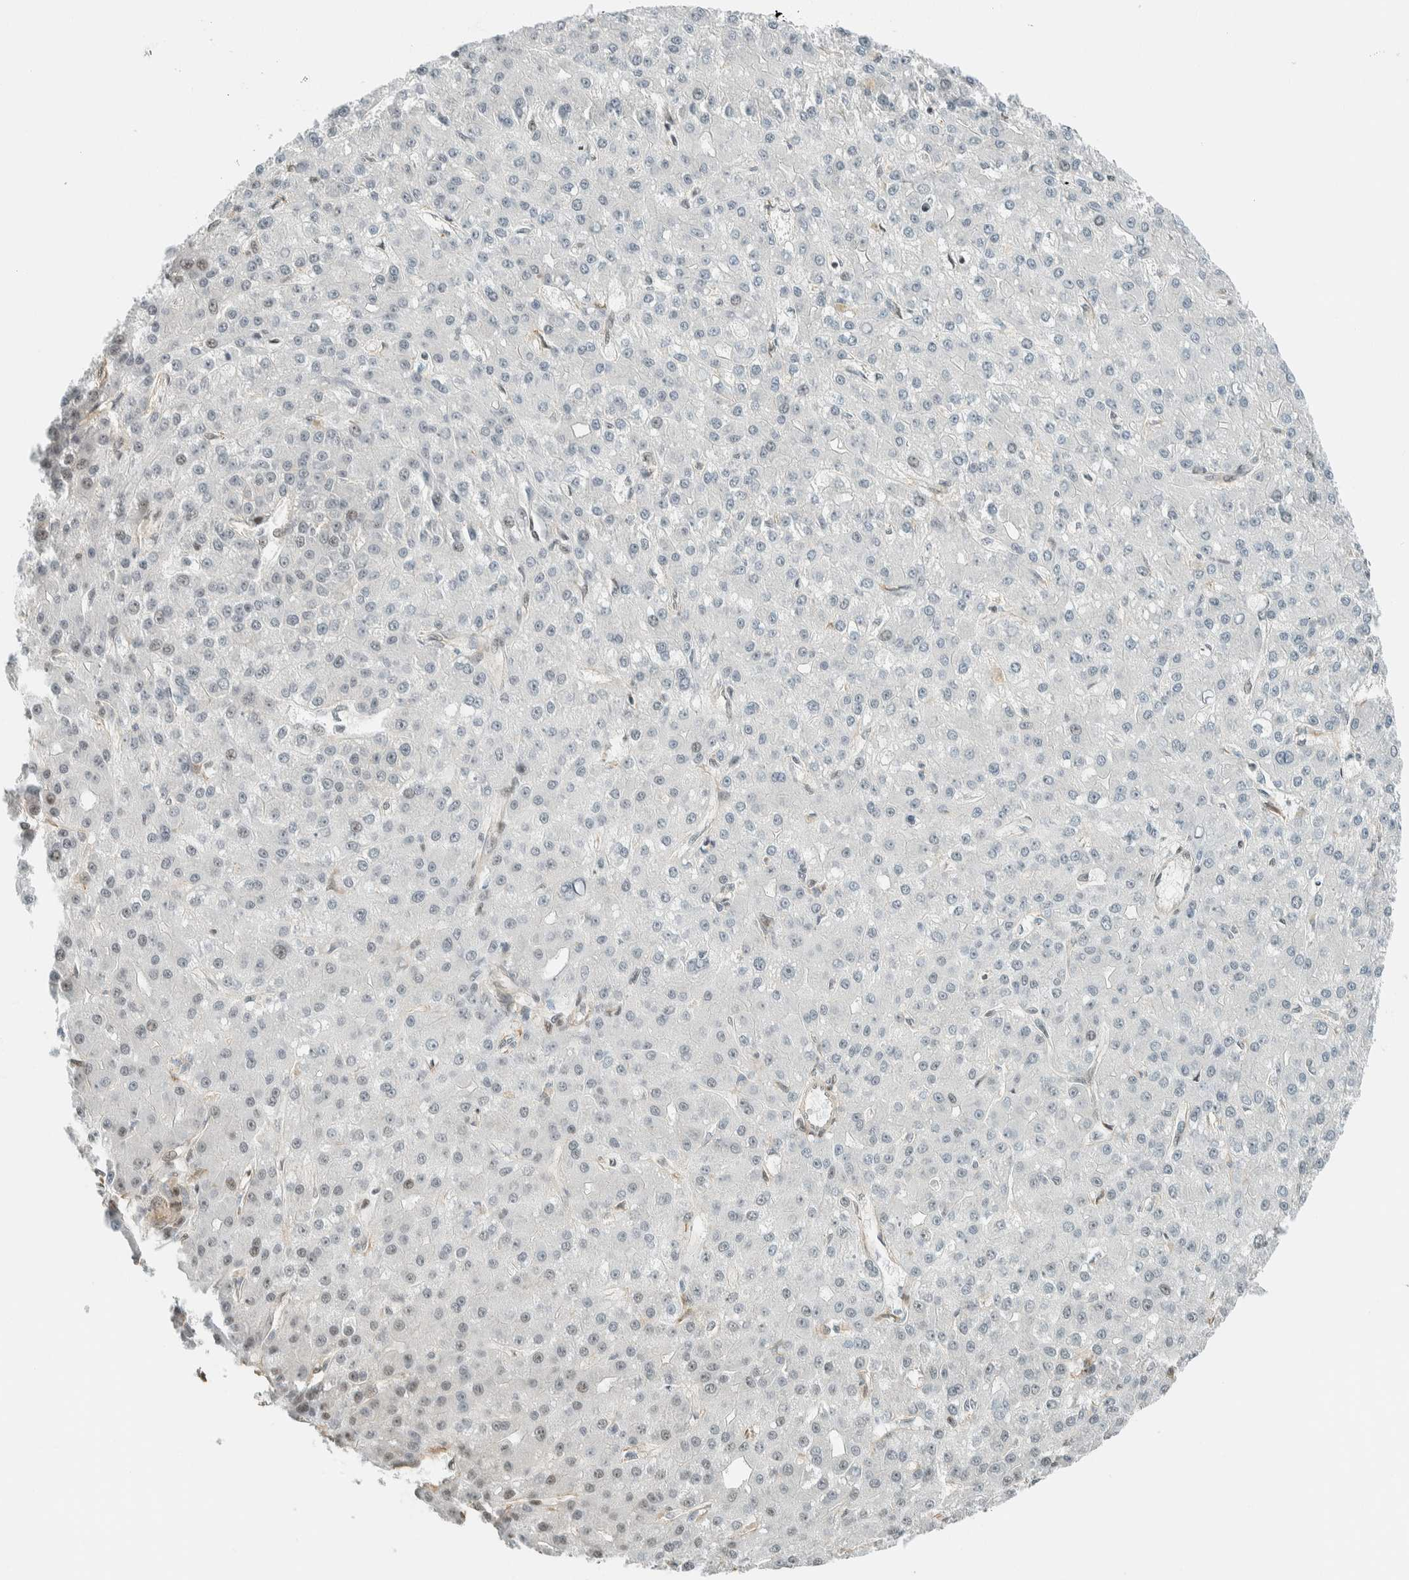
{"staining": {"intensity": "negative", "quantity": "none", "location": "none"}, "tissue": "liver cancer", "cell_type": "Tumor cells", "image_type": "cancer", "snomed": [{"axis": "morphology", "description": "Carcinoma, Hepatocellular, NOS"}, {"axis": "topography", "description": "Liver"}], "caption": "Tumor cells are negative for brown protein staining in liver cancer.", "gene": "NIBAN2", "patient": {"sex": "male", "age": 67}}